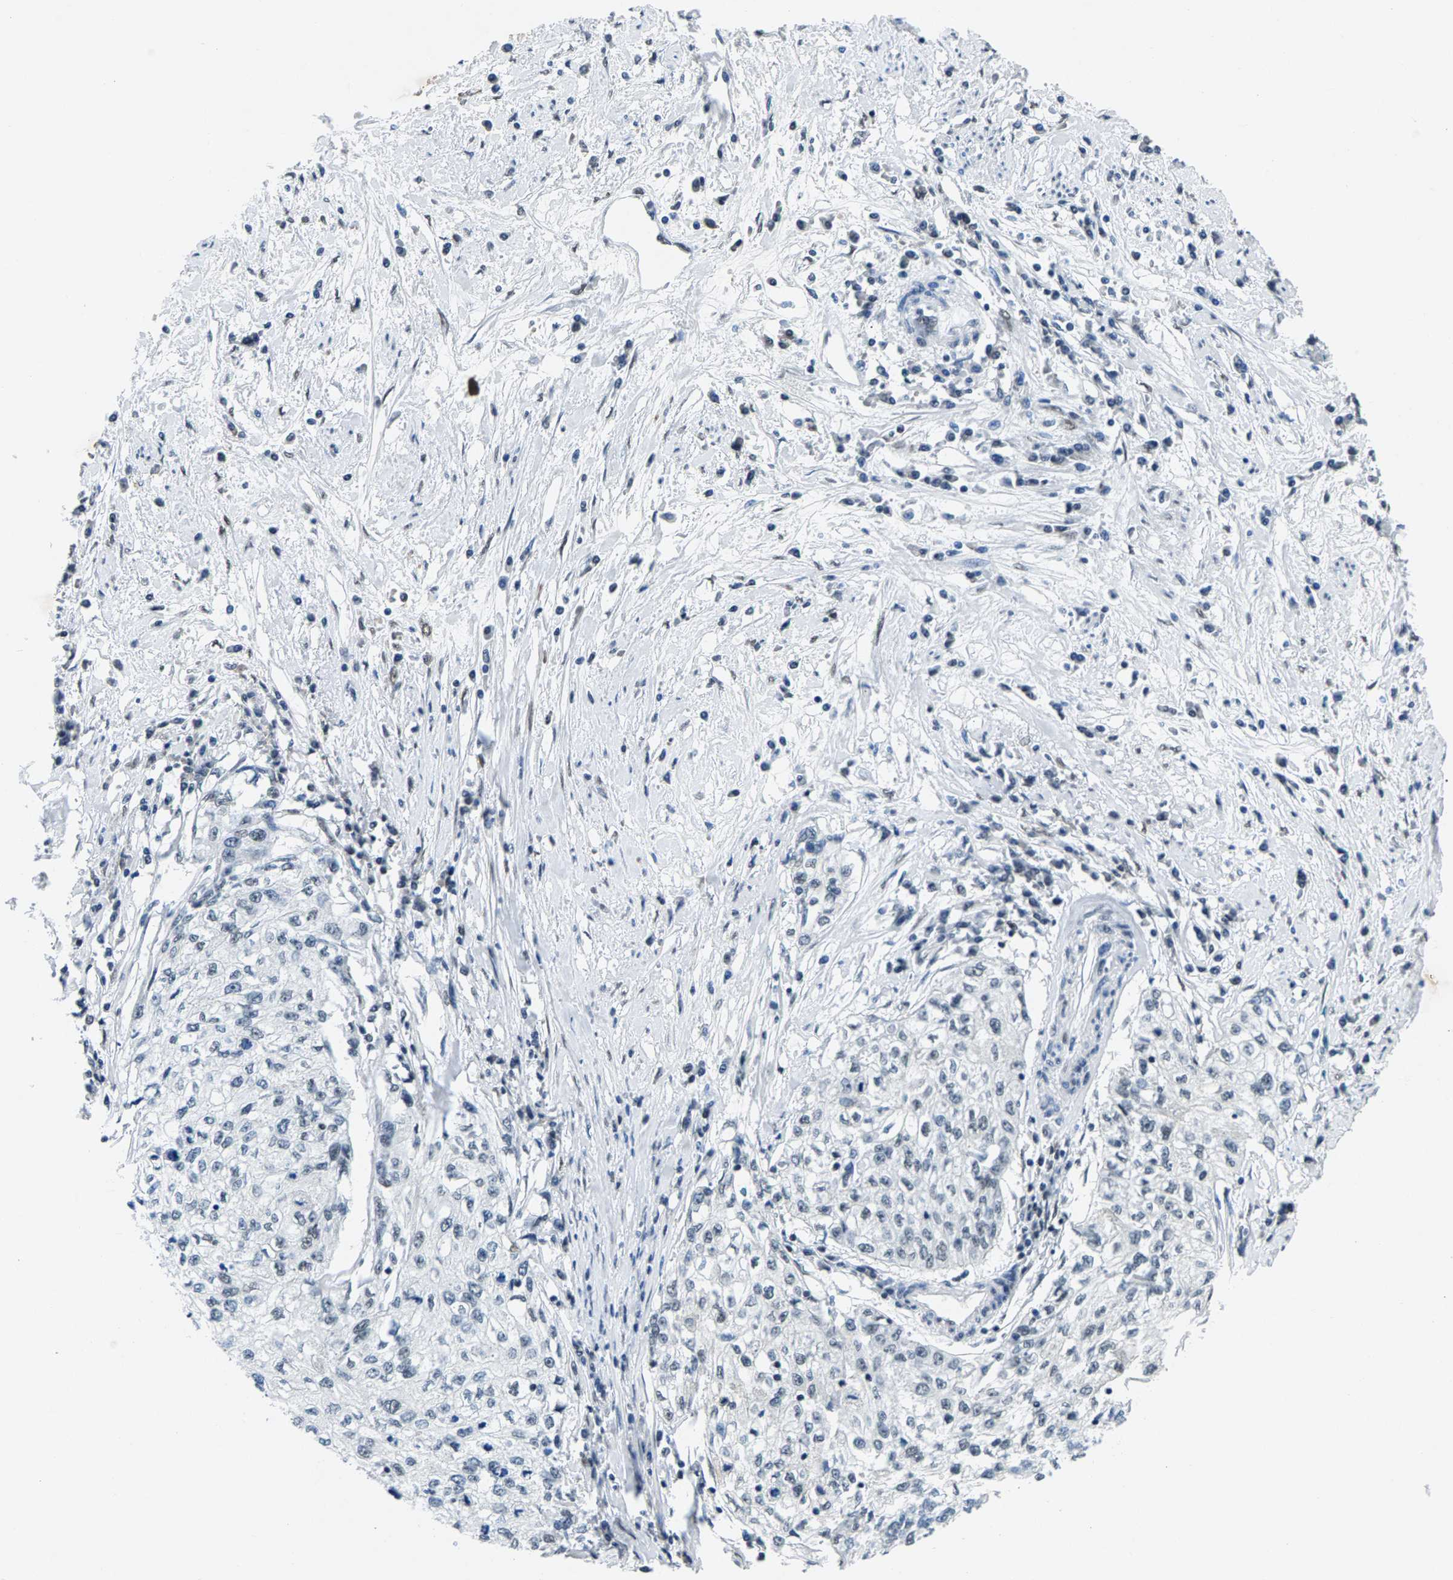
{"staining": {"intensity": "negative", "quantity": "none", "location": "none"}, "tissue": "cervical cancer", "cell_type": "Tumor cells", "image_type": "cancer", "snomed": [{"axis": "morphology", "description": "Squamous cell carcinoma, NOS"}, {"axis": "topography", "description": "Cervix"}], "caption": "There is no significant expression in tumor cells of cervical squamous cell carcinoma. (Stains: DAB IHC with hematoxylin counter stain, Microscopy: brightfield microscopy at high magnification).", "gene": "ATF2", "patient": {"sex": "female", "age": 57}}